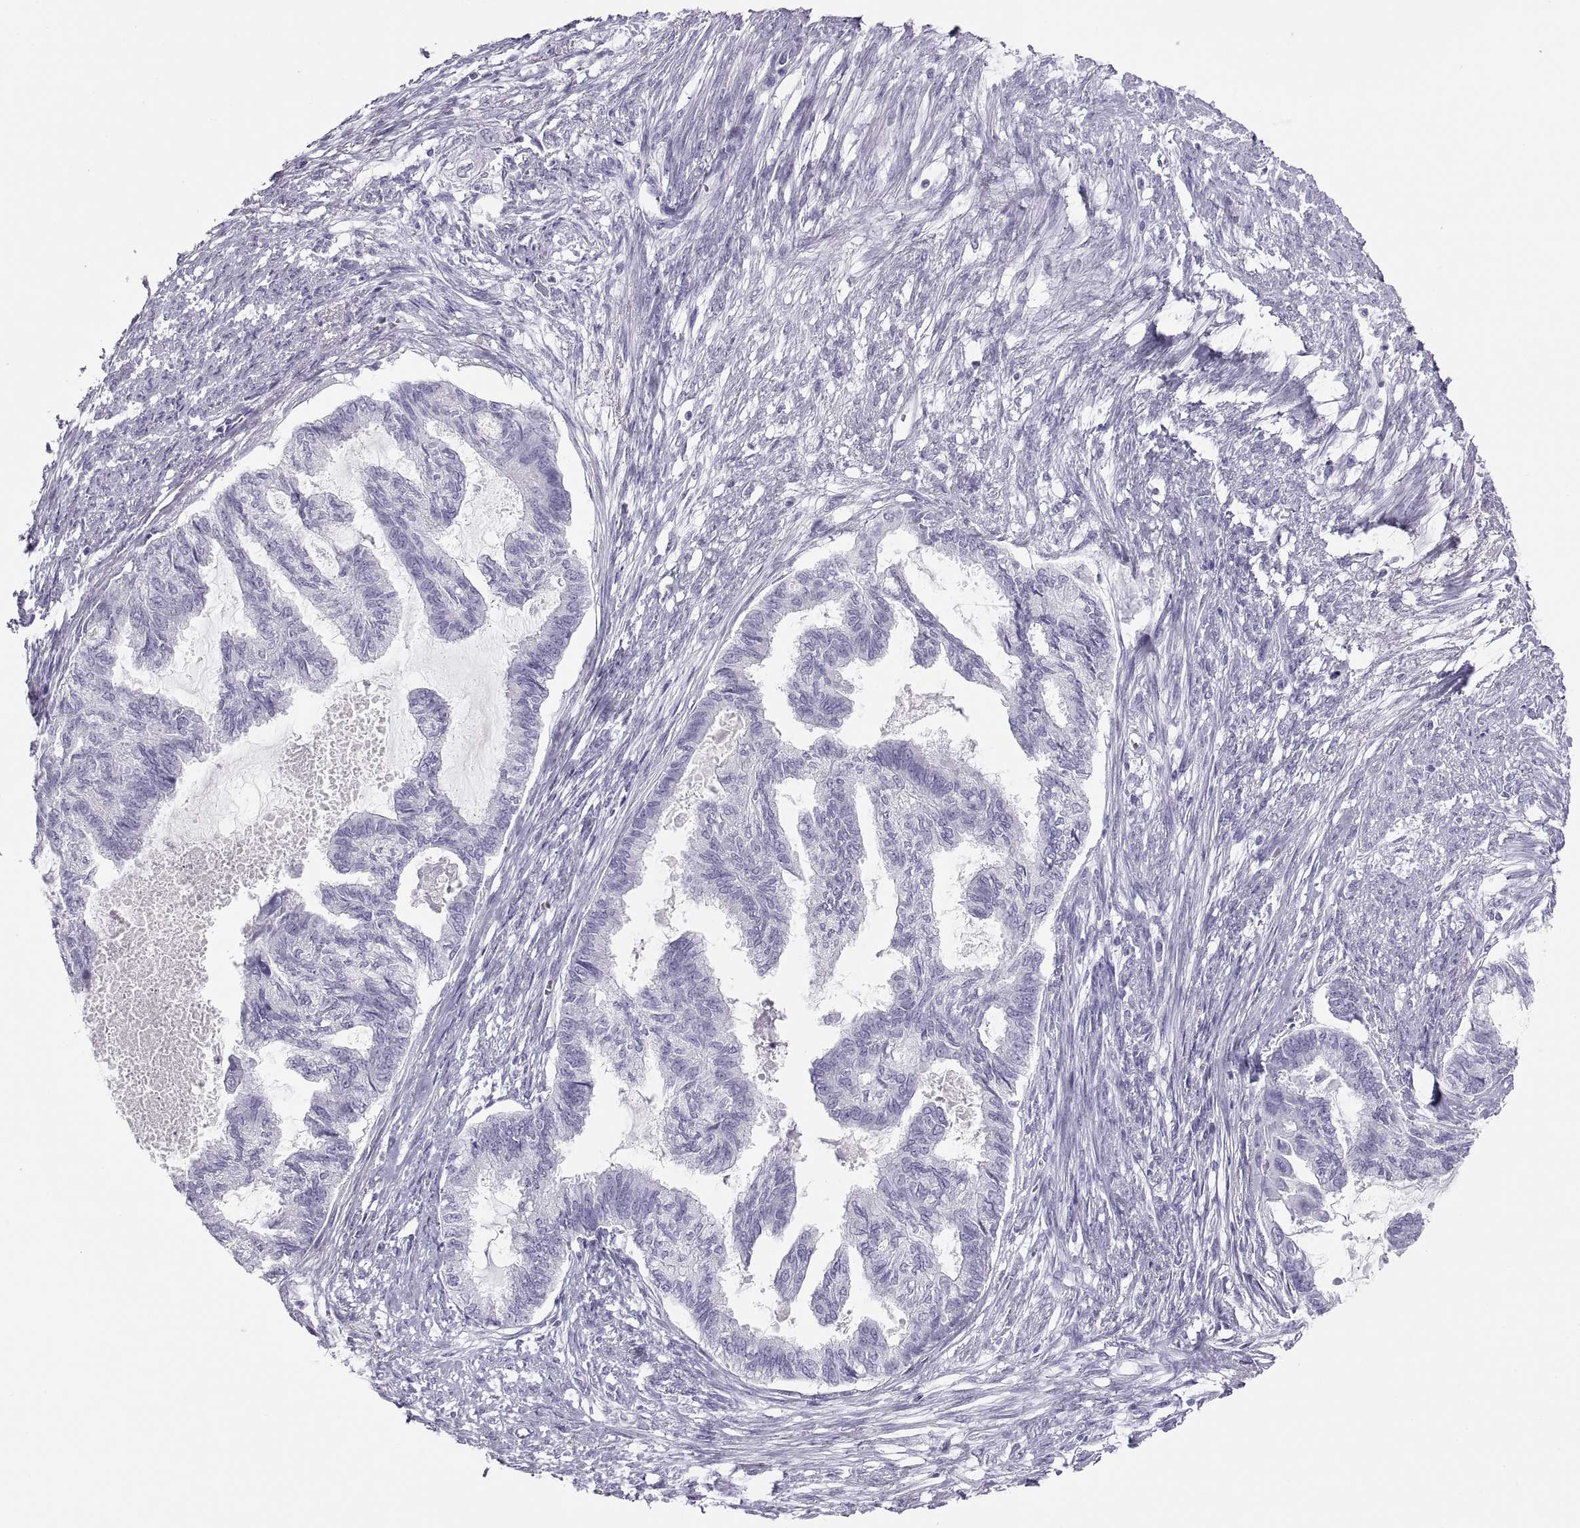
{"staining": {"intensity": "negative", "quantity": "none", "location": "none"}, "tissue": "endometrial cancer", "cell_type": "Tumor cells", "image_type": "cancer", "snomed": [{"axis": "morphology", "description": "Adenocarcinoma, NOS"}, {"axis": "topography", "description": "Endometrium"}], "caption": "Endometrial adenocarcinoma was stained to show a protein in brown. There is no significant expression in tumor cells.", "gene": "SEMG1", "patient": {"sex": "female", "age": 86}}